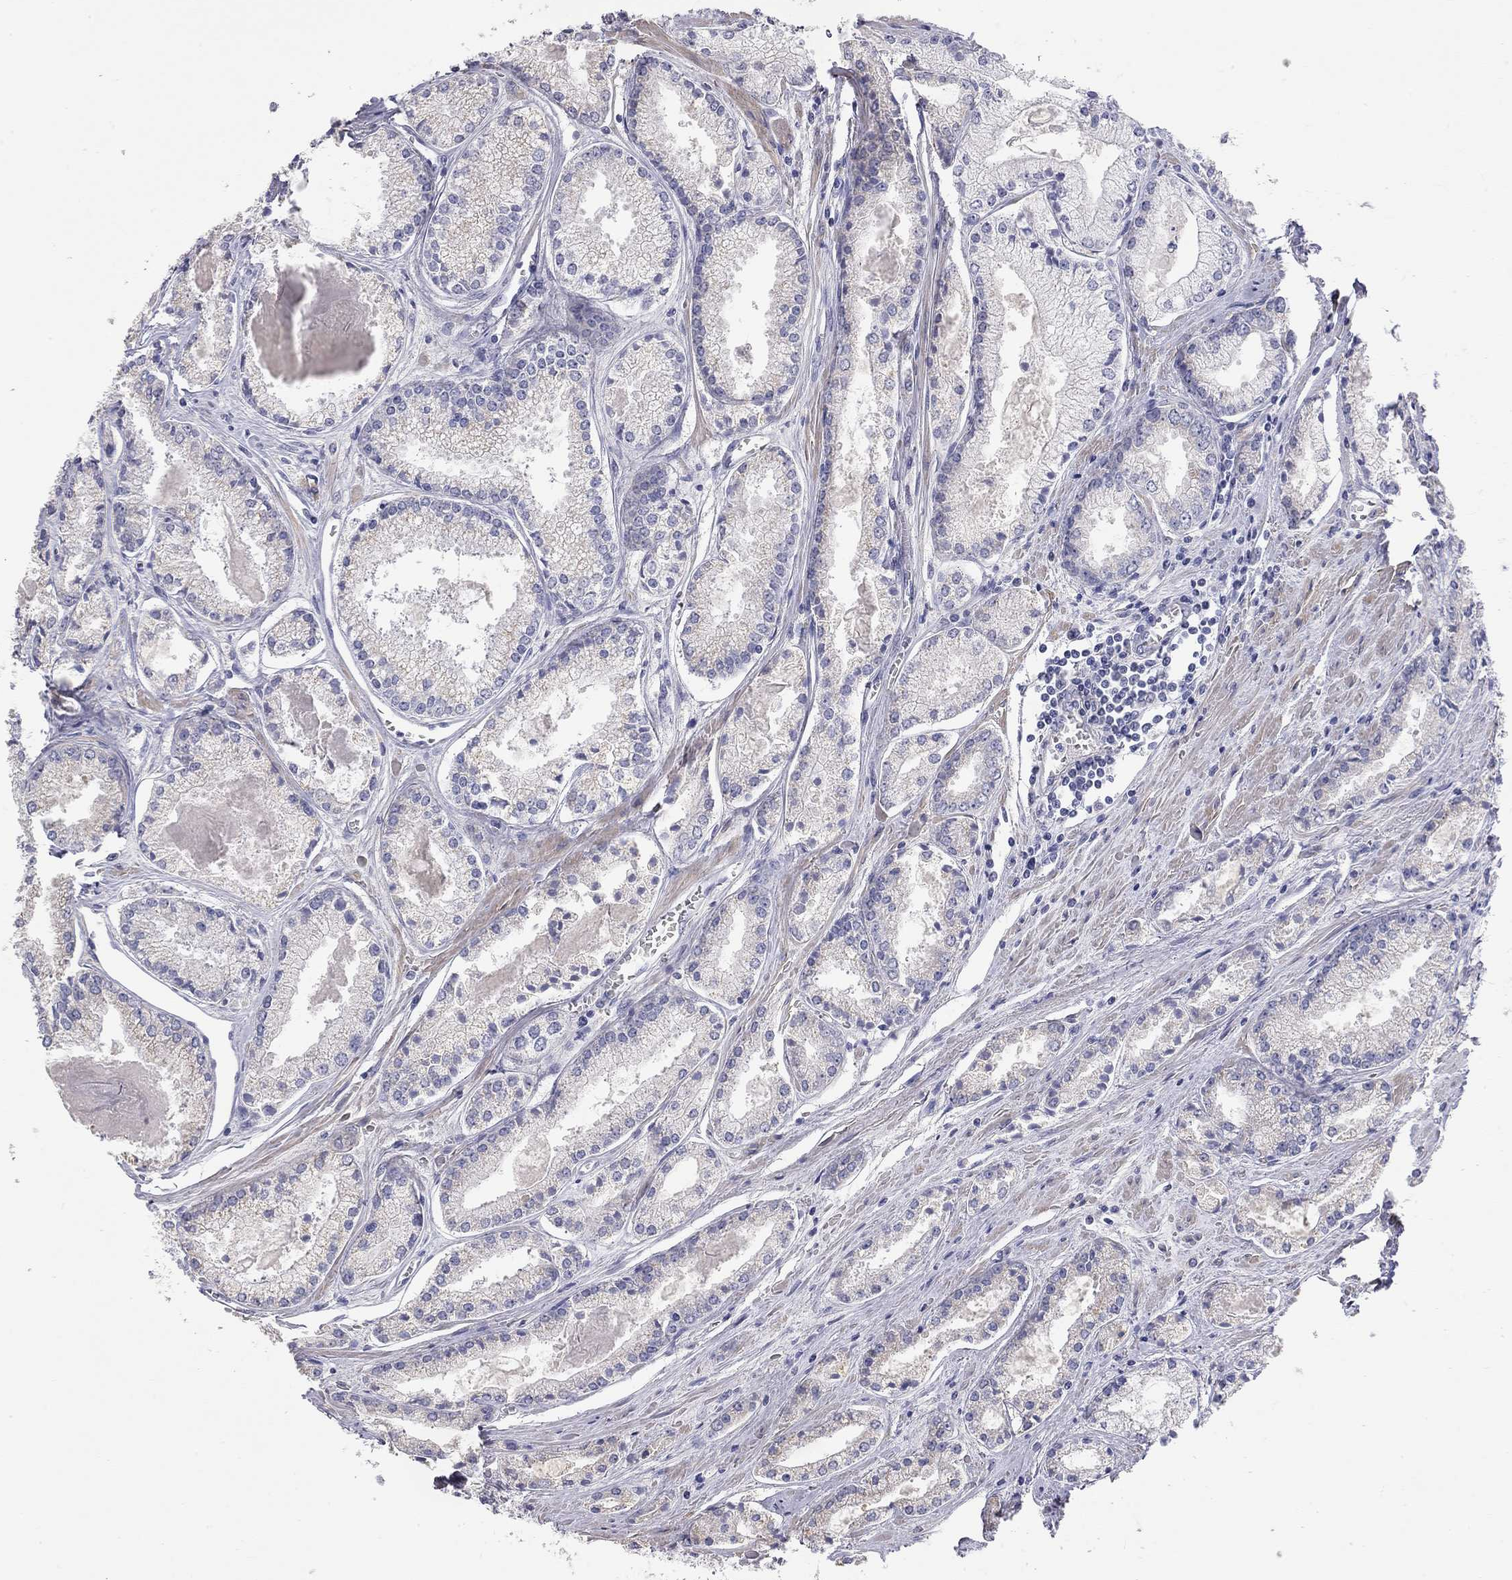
{"staining": {"intensity": "negative", "quantity": "none", "location": "none"}, "tissue": "prostate cancer", "cell_type": "Tumor cells", "image_type": "cancer", "snomed": [{"axis": "morphology", "description": "Adenocarcinoma, NOS"}, {"axis": "topography", "description": "Prostate"}], "caption": "High magnification brightfield microscopy of adenocarcinoma (prostate) stained with DAB (3,3'-diaminobenzidine) (brown) and counterstained with hematoxylin (blue): tumor cells show no significant expression.", "gene": "PAPSS2", "patient": {"sex": "male", "age": 72}}